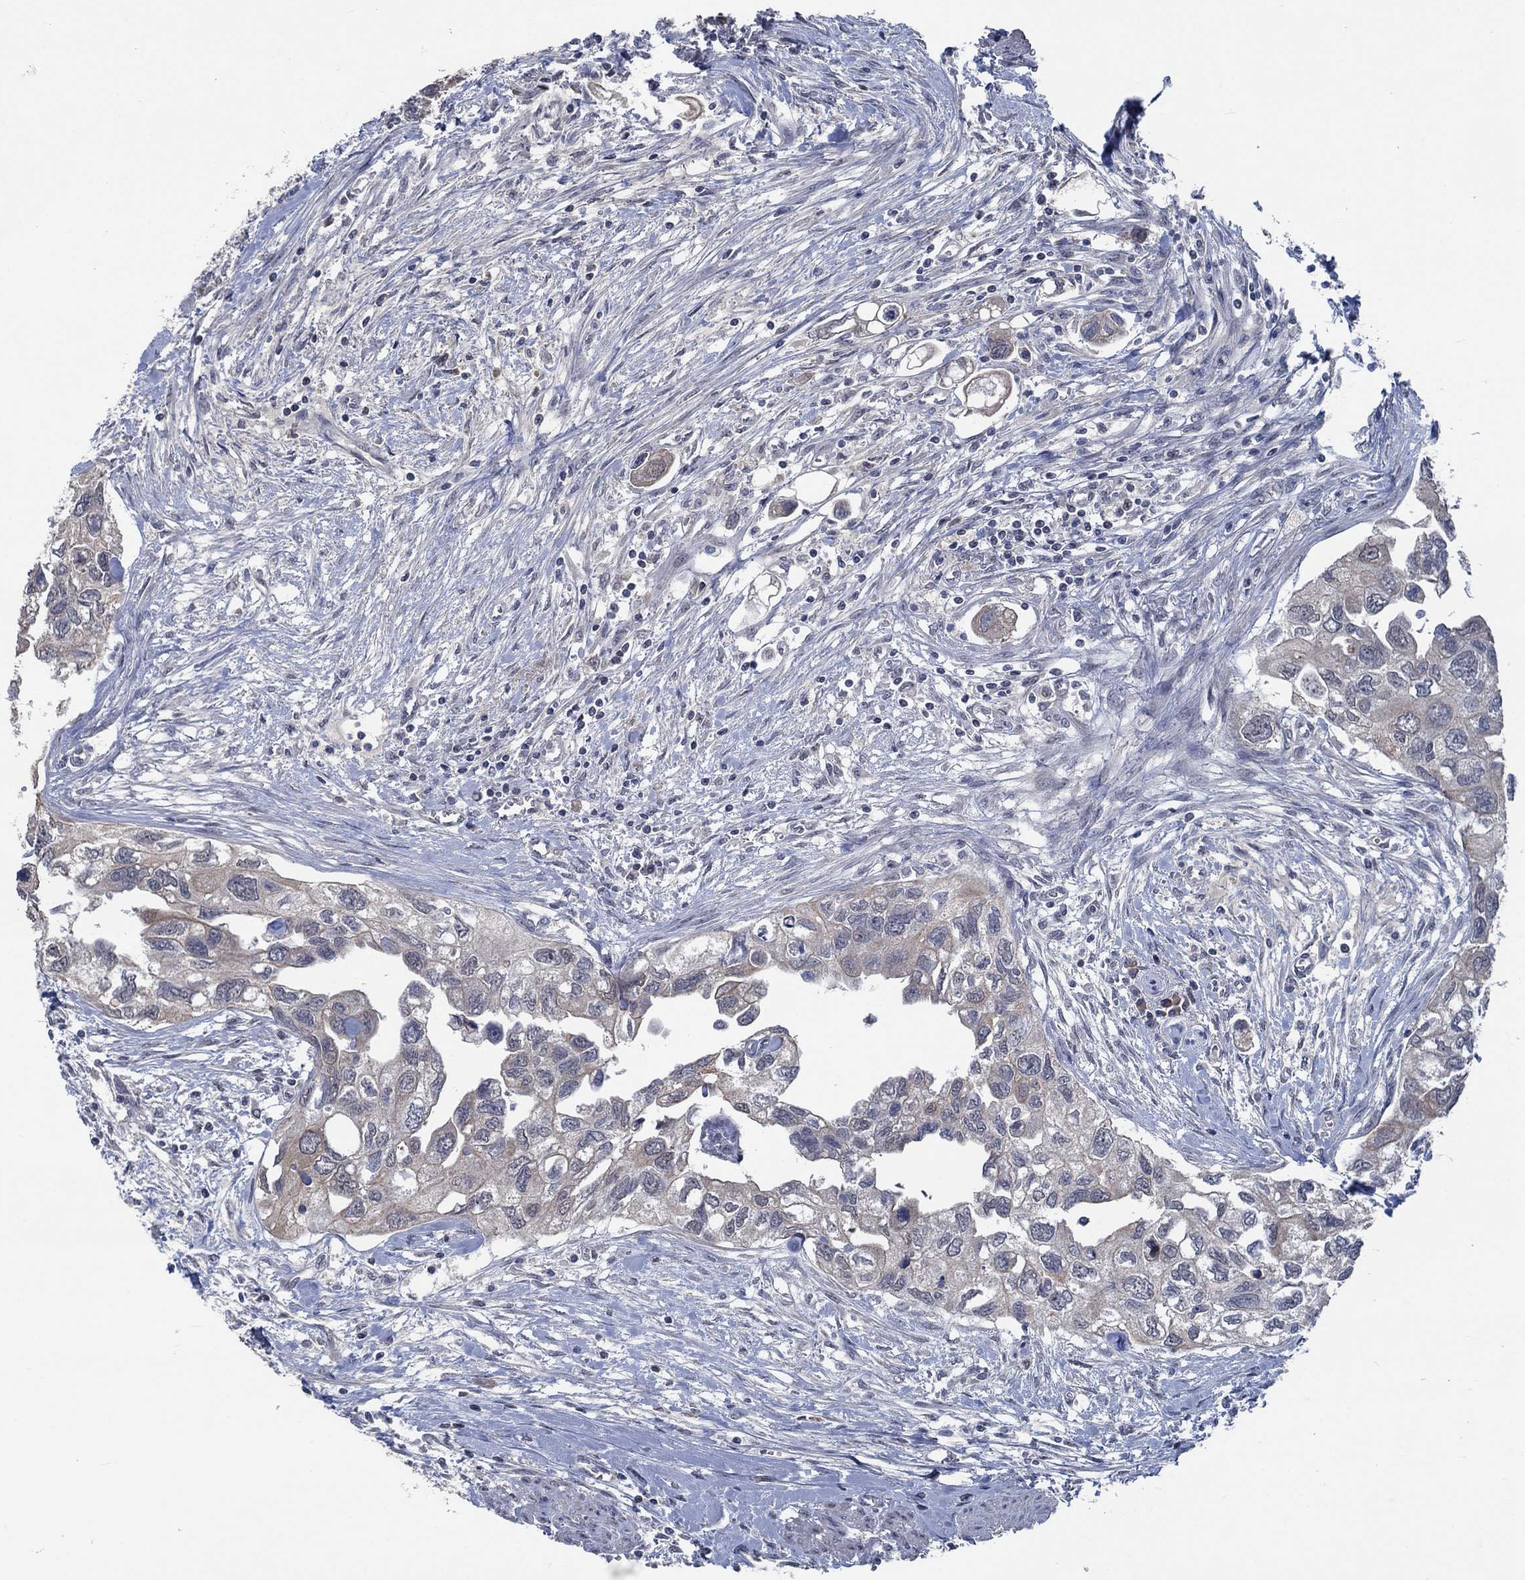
{"staining": {"intensity": "negative", "quantity": "none", "location": "none"}, "tissue": "urothelial cancer", "cell_type": "Tumor cells", "image_type": "cancer", "snomed": [{"axis": "morphology", "description": "Urothelial carcinoma, High grade"}, {"axis": "topography", "description": "Urinary bladder"}], "caption": "This is a histopathology image of IHC staining of high-grade urothelial carcinoma, which shows no positivity in tumor cells.", "gene": "OBSCN", "patient": {"sex": "male", "age": 59}}